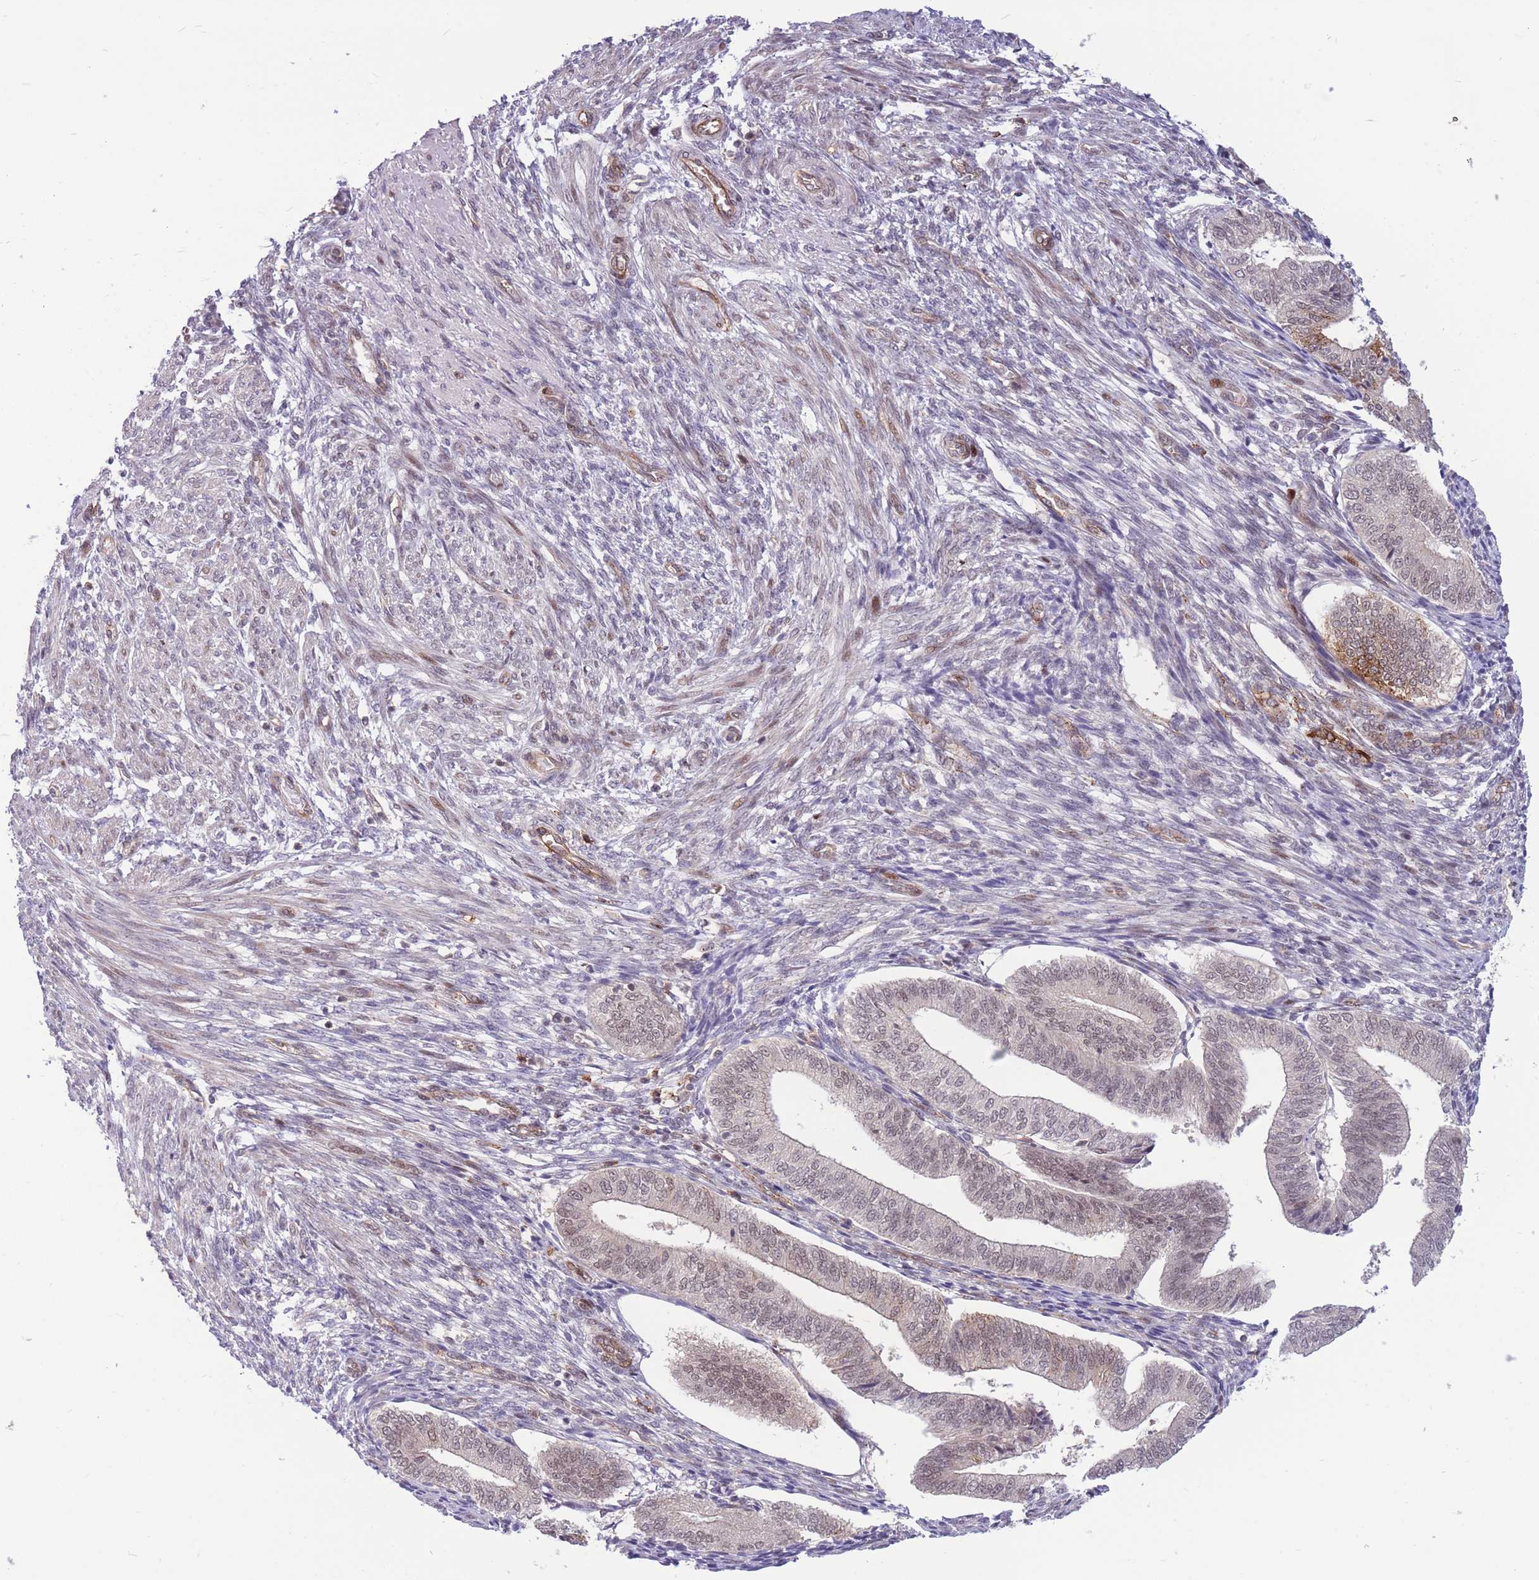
{"staining": {"intensity": "weak", "quantity": "<25%", "location": "nuclear"}, "tissue": "endometrium", "cell_type": "Cells in endometrial stroma", "image_type": "normal", "snomed": [{"axis": "morphology", "description": "Normal tissue, NOS"}, {"axis": "topography", "description": "Endometrium"}], "caption": "DAB (3,3'-diaminobenzidine) immunohistochemical staining of unremarkable human endometrium demonstrates no significant expression in cells in endometrial stroma.", "gene": "TCF20", "patient": {"sex": "female", "age": 34}}